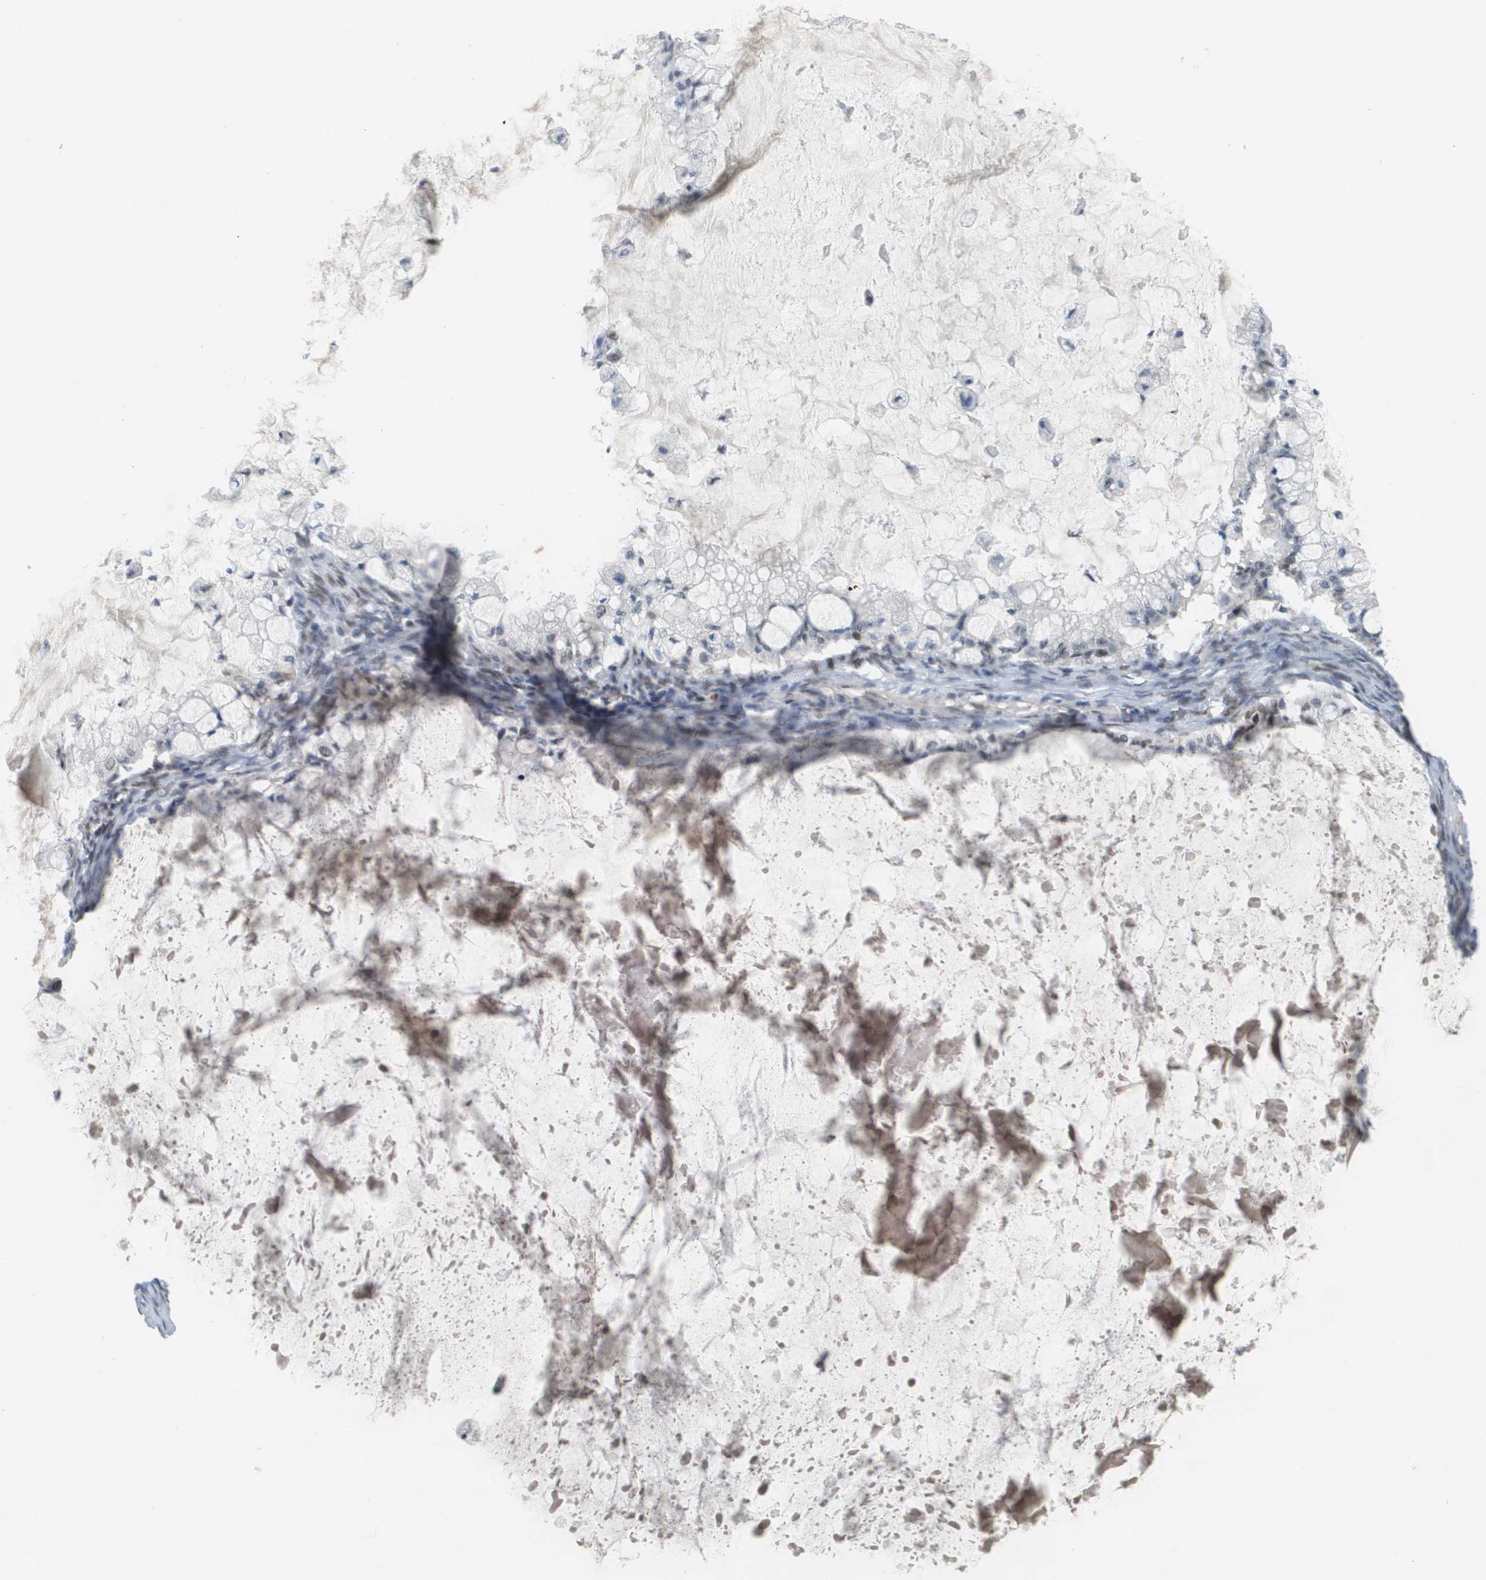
{"staining": {"intensity": "moderate", "quantity": "<25%", "location": "nuclear"}, "tissue": "ovarian cancer", "cell_type": "Tumor cells", "image_type": "cancer", "snomed": [{"axis": "morphology", "description": "Cystadenocarcinoma, mucinous, NOS"}, {"axis": "topography", "description": "Ovary"}], "caption": "Ovarian cancer stained for a protein (brown) demonstrates moderate nuclear positive expression in approximately <25% of tumor cells.", "gene": "CBX5", "patient": {"sex": "female", "age": 57}}